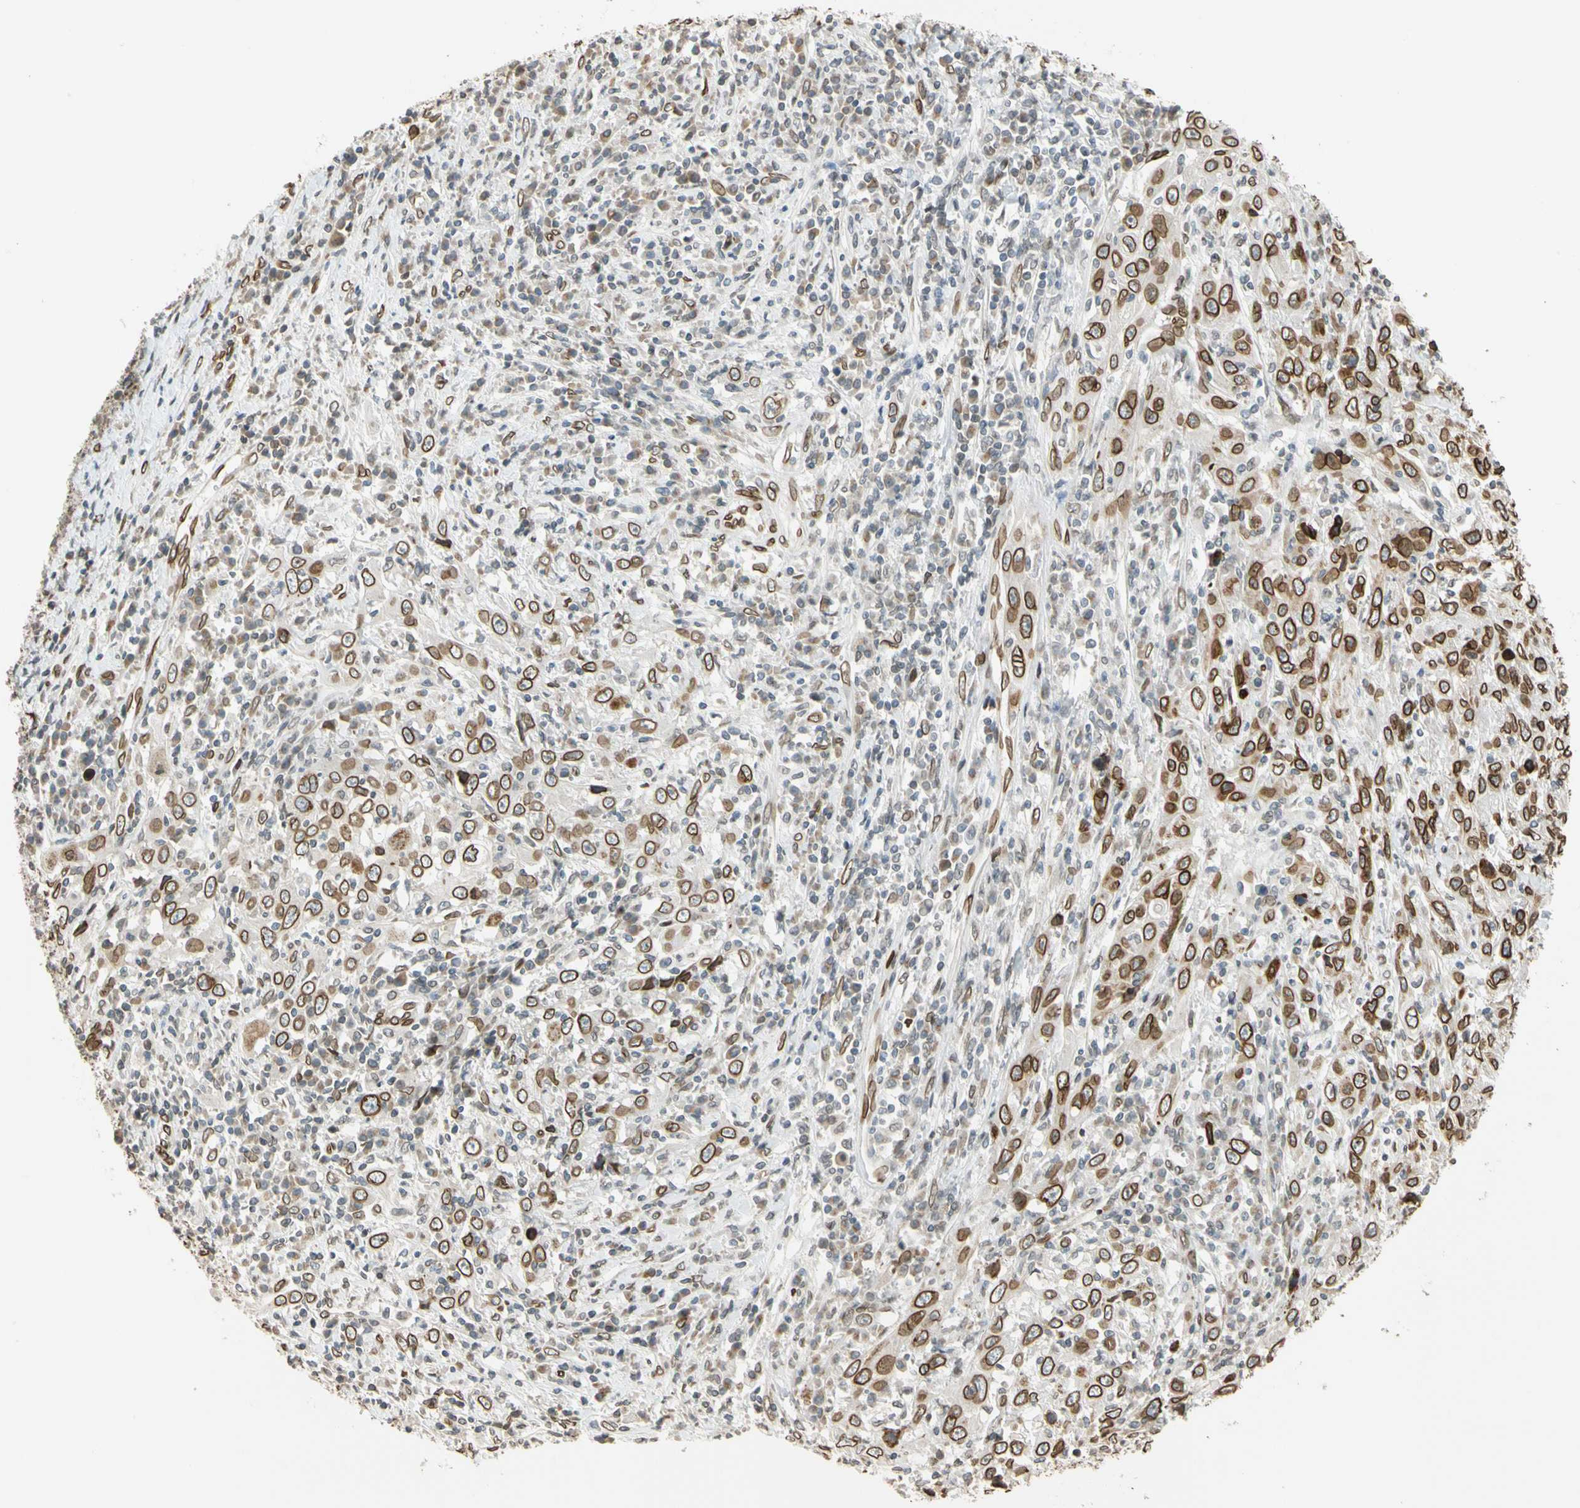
{"staining": {"intensity": "strong", "quantity": ">75%", "location": "cytoplasmic/membranous,nuclear"}, "tissue": "cervical cancer", "cell_type": "Tumor cells", "image_type": "cancer", "snomed": [{"axis": "morphology", "description": "Squamous cell carcinoma, NOS"}, {"axis": "topography", "description": "Cervix"}], "caption": "Squamous cell carcinoma (cervical) stained with DAB immunohistochemistry (IHC) shows high levels of strong cytoplasmic/membranous and nuclear expression in approximately >75% of tumor cells. (DAB (3,3'-diaminobenzidine) IHC, brown staining for protein, blue staining for nuclei).", "gene": "SUN1", "patient": {"sex": "female", "age": 46}}